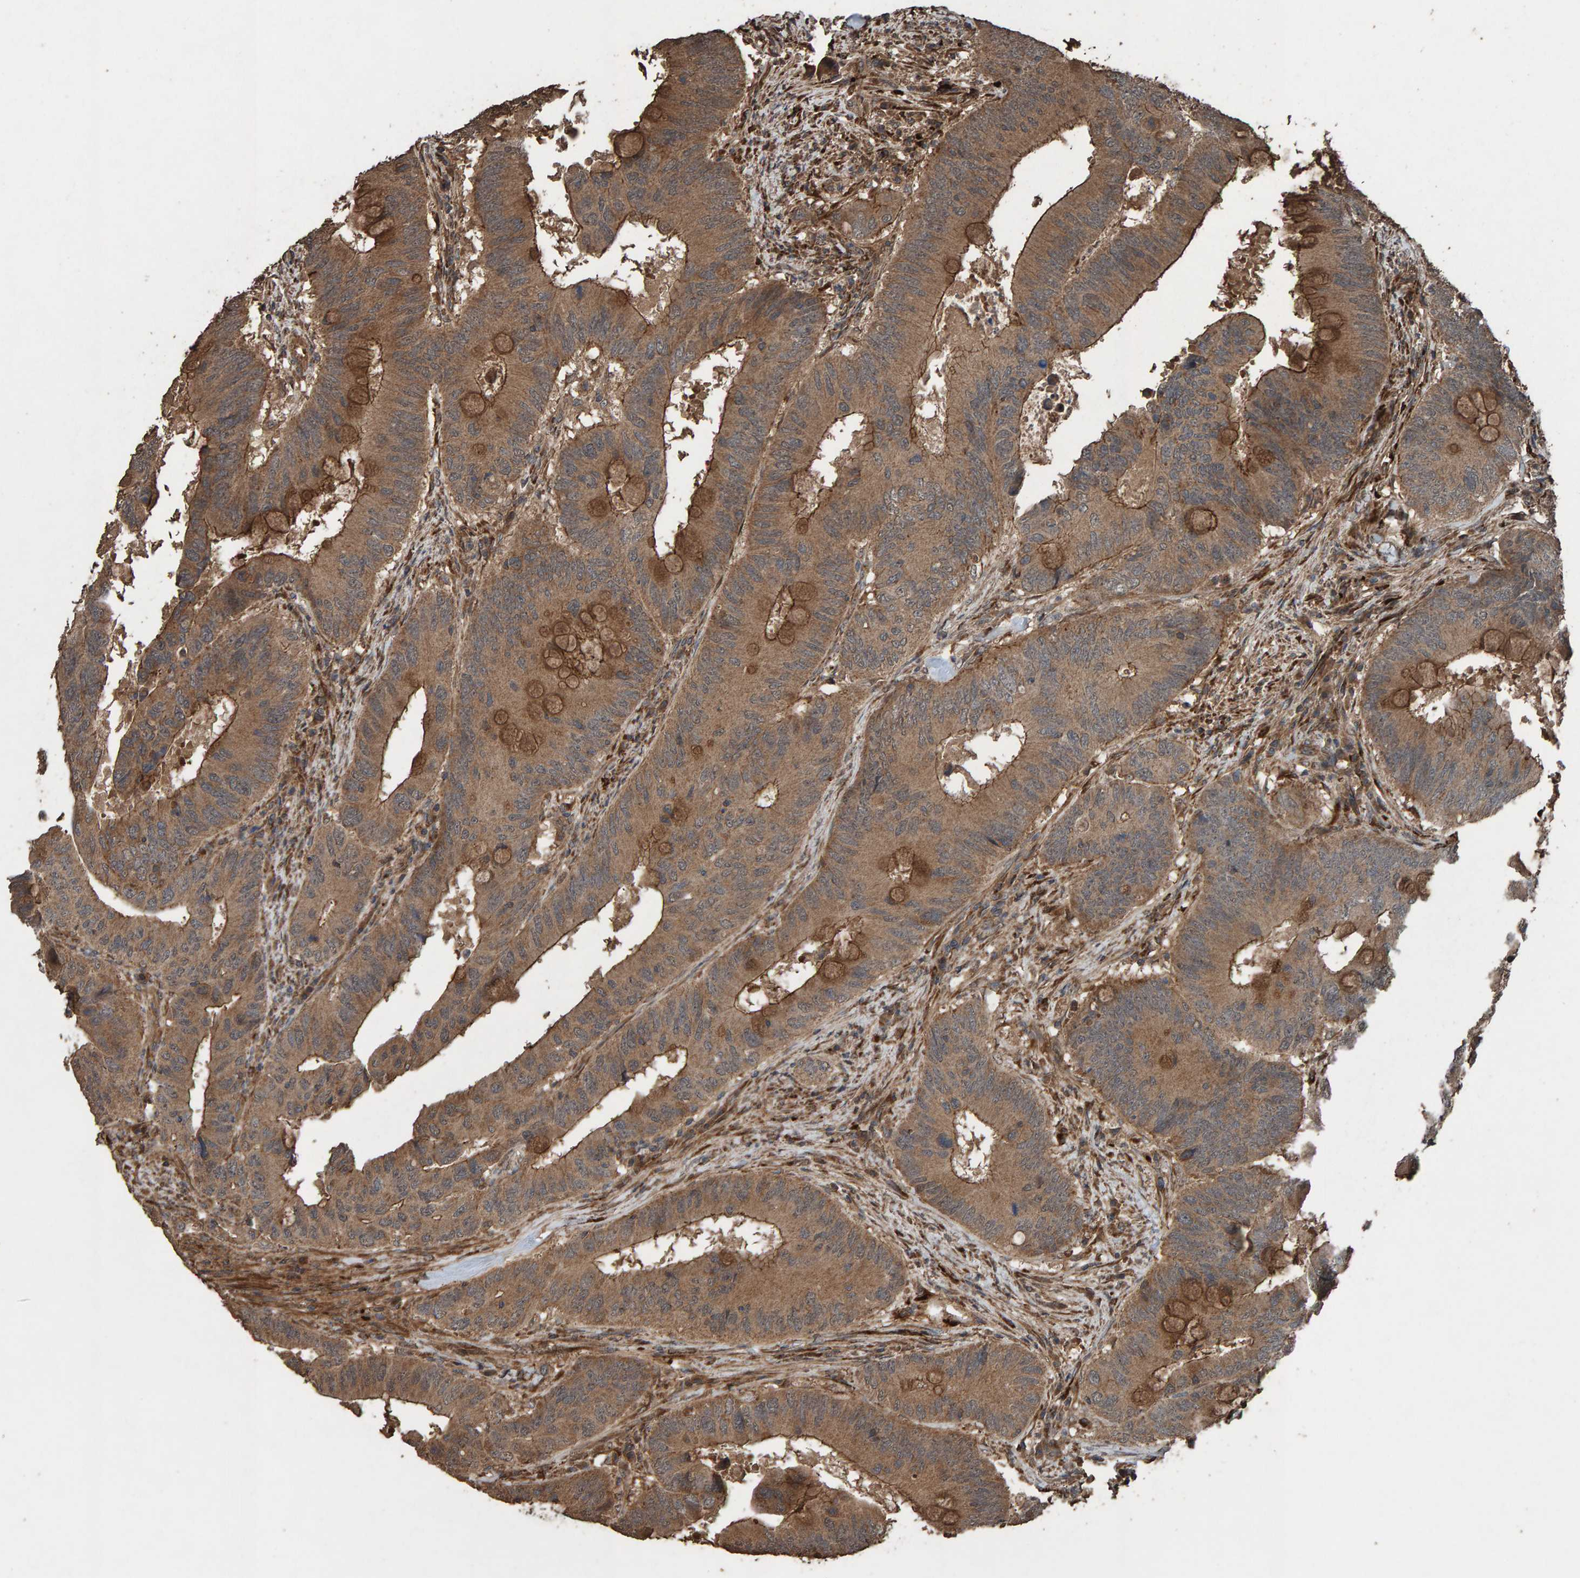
{"staining": {"intensity": "moderate", "quantity": ">75%", "location": "cytoplasmic/membranous"}, "tissue": "colorectal cancer", "cell_type": "Tumor cells", "image_type": "cancer", "snomed": [{"axis": "morphology", "description": "Adenocarcinoma, NOS"}, {"axis": "topography", "description": "Colon"}], "caption": "Immunohistochemistry histopathology image of neoplastic tissue: adenocarcinoma (colorectal) stained using immunohistochemistry reveals medium levels of moderate protein expression localized specifically in the cytoplasmic/membranous of tumor cells, appearing as a cytoplasmic/membranous brown color.", "gene": "DUS1L", "patient": {"sex": "male", "age": 71}}